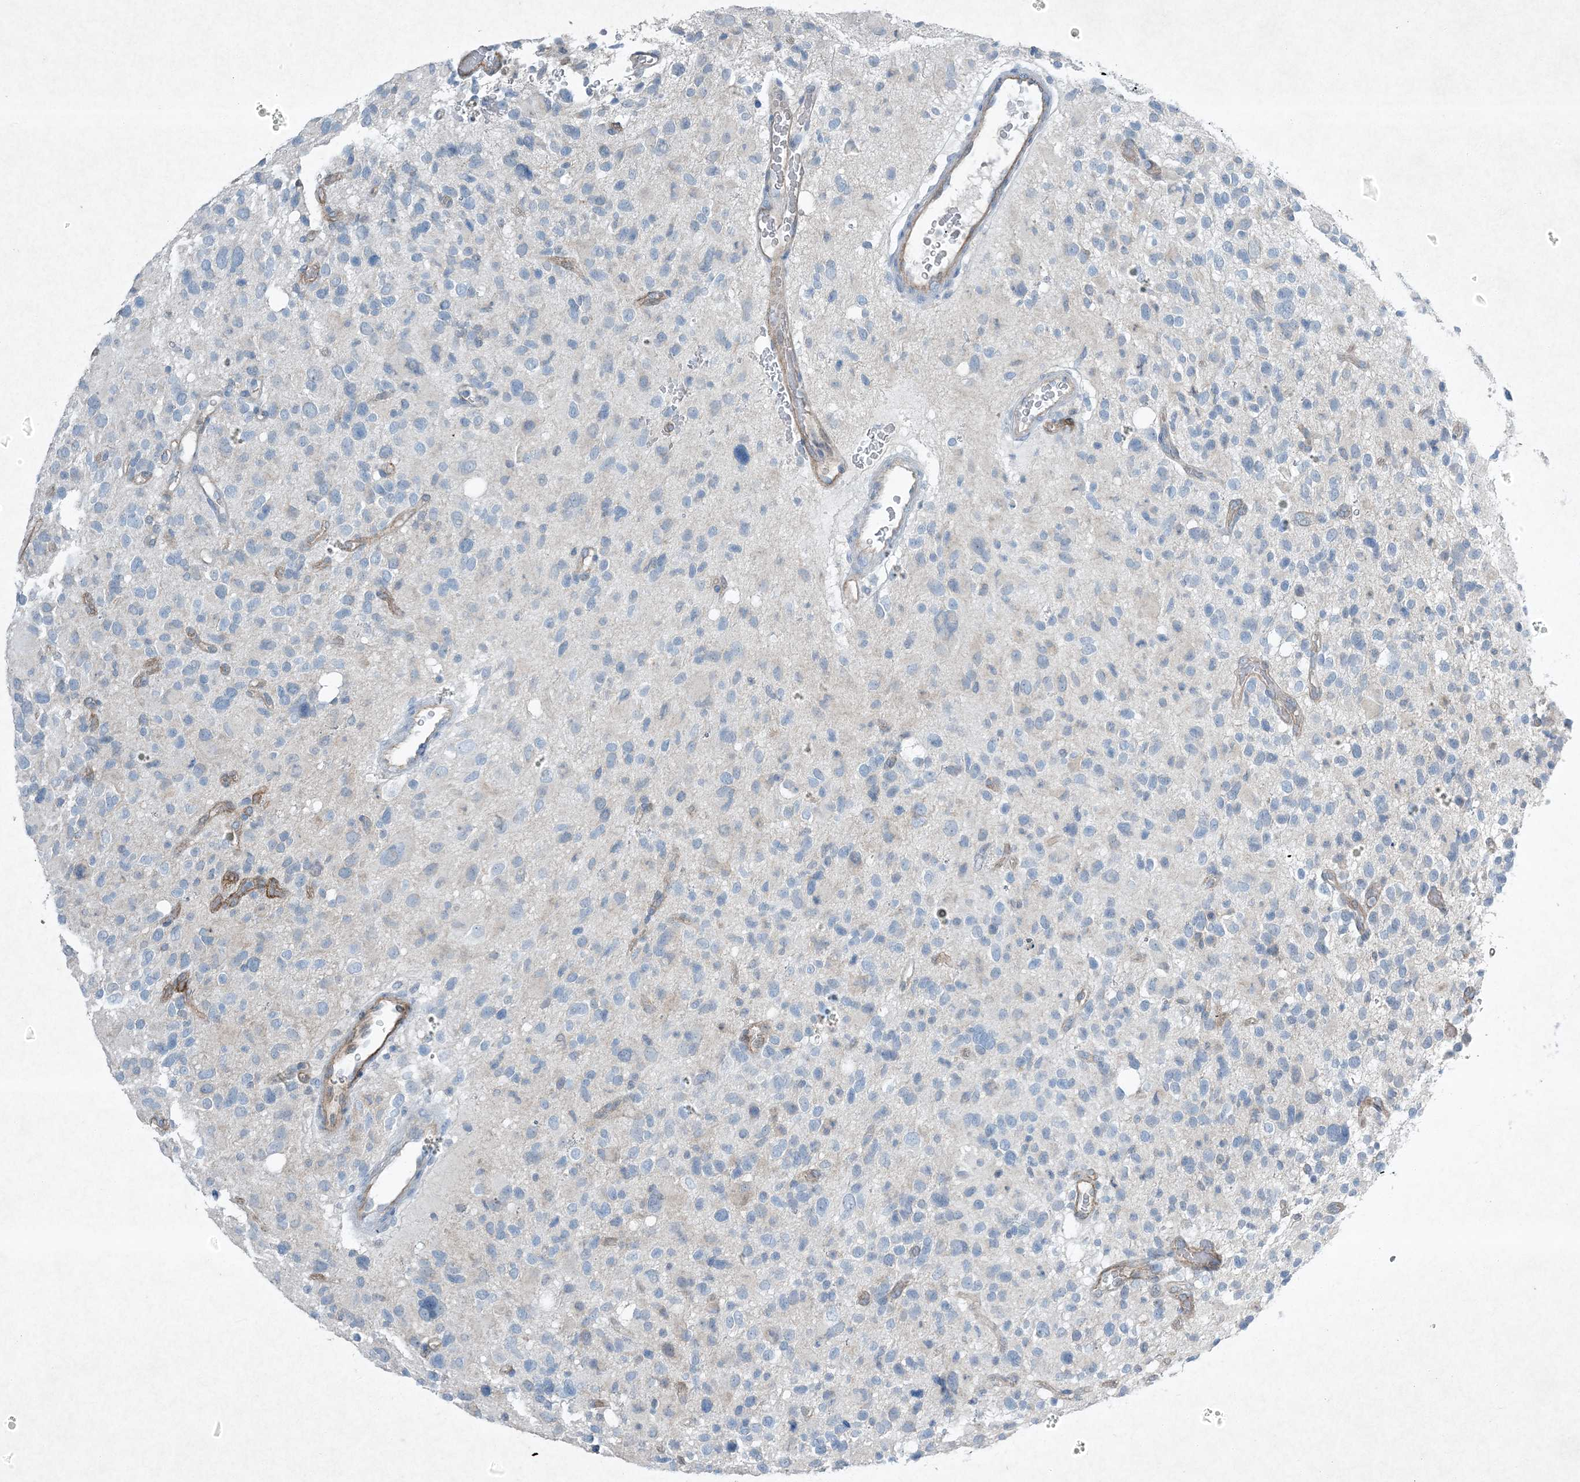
{"staining": {"intensity": "negative", "quantity": "none", "location": "none"}, "tissue": "glioma", "cell_type": "Tumor cells", "image_type": "cancer", "snomed": [{"axis": "morphology", "description": "Glioma, malignant, High grade"}, {"axis": "topography", "description": "Brain"}], "caption": "There is no significant expression in tumor cells of high-grade glioma (malignant). Nuclei are stained in blue.", "gene": "PGM5", "patient": {"sex": "male", "age": 48}}